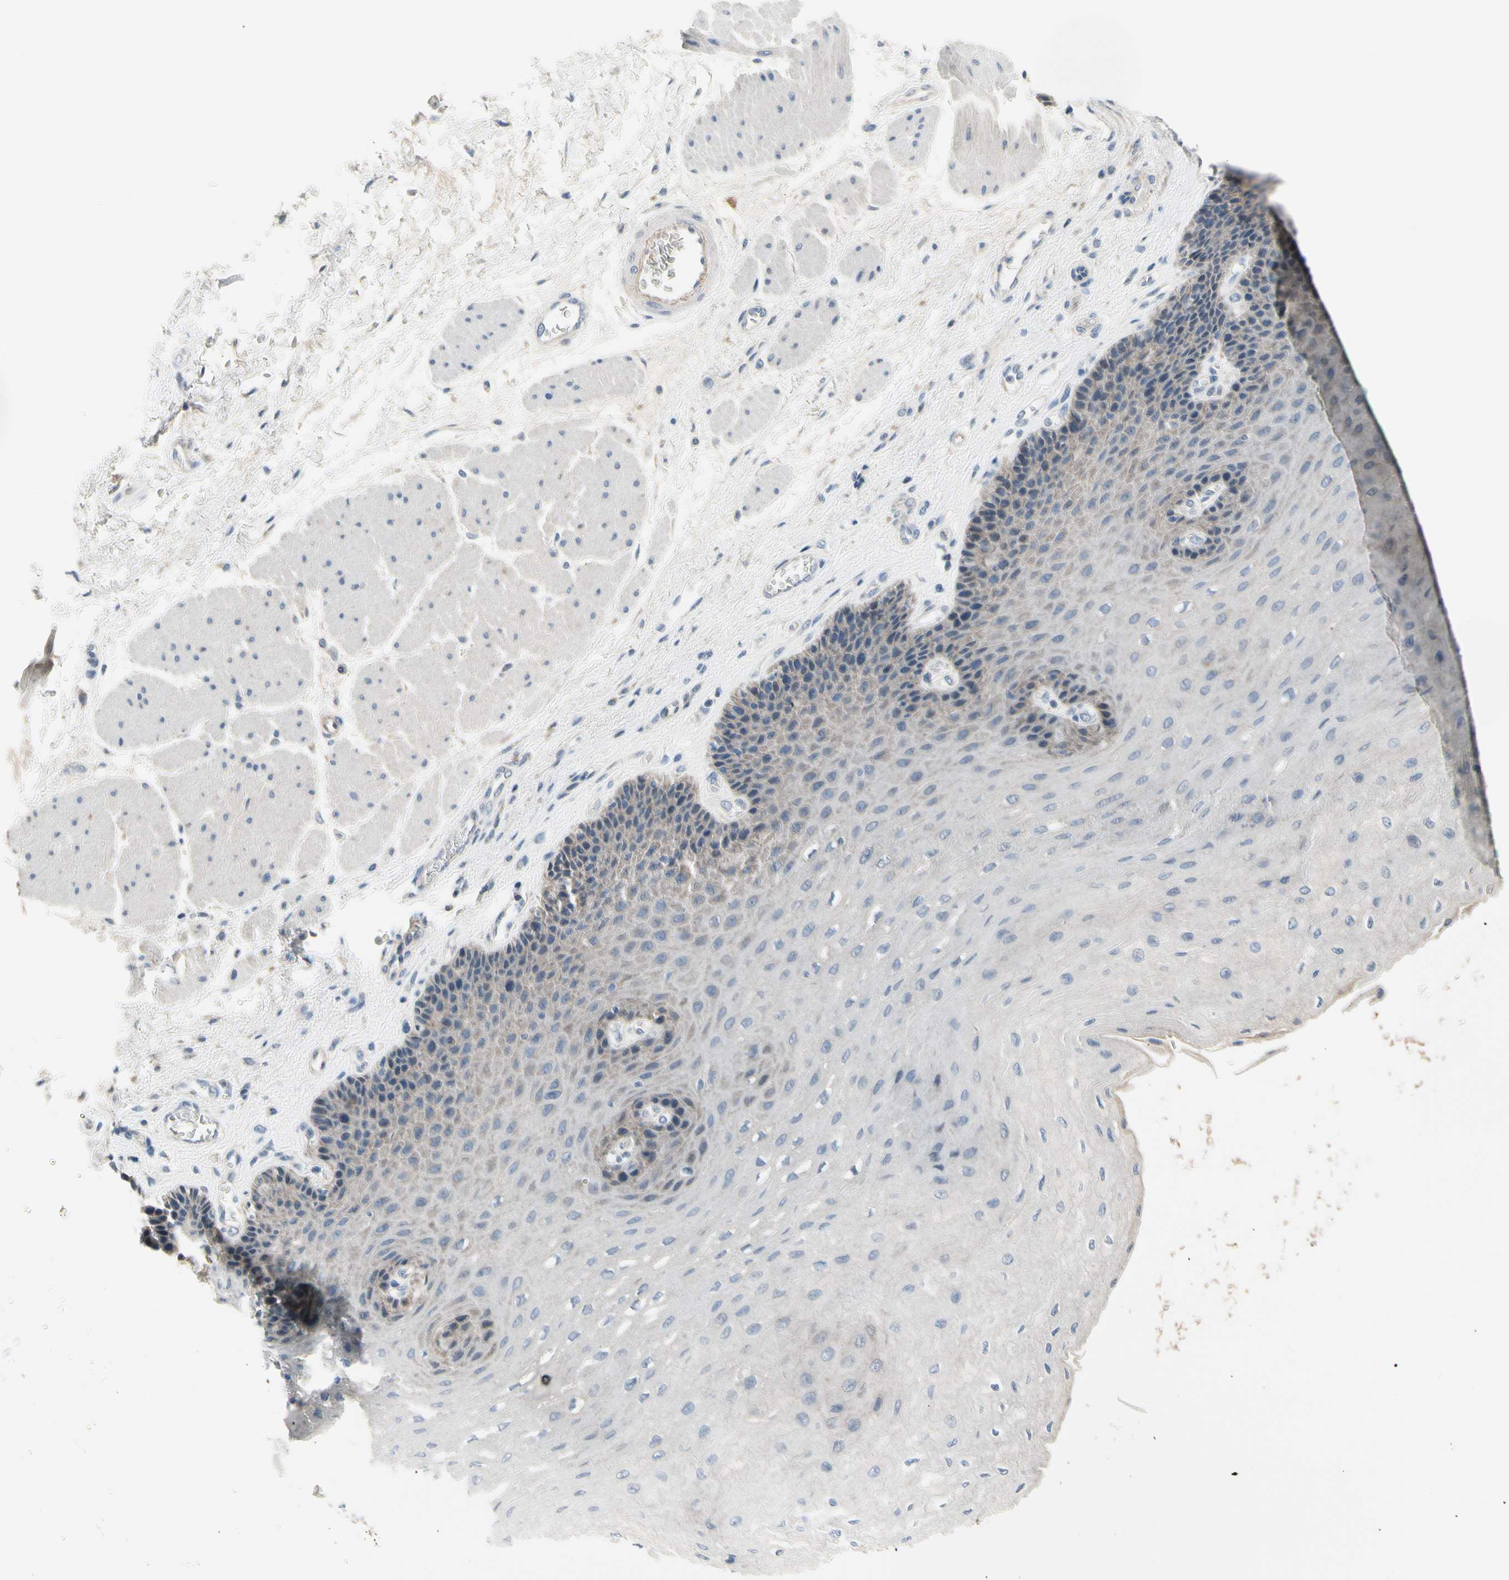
{"staining": {"intensity": "weak", "quantity": "<25%", "location": "cytoplasmic/membranous"}, "tissue": "esophagus", "cell_type": "Squamous epithelial cells", "image_type": "normal", "snomed": [{"axis": "morphology", "description": "Normal tissue, NOS"}, {"axis": "topography", "description": "Esophagus"}], "caption": "The photomicrograph shows no significant staining in squamous epithelial cells of esophagus. Brightfield microscopy of immunohistochemistry (IHC) stained with DAB (3,3'-diaminobenzidine) (brown) and hematoxylin (blue), captured at high magnification.", "gene": "NFASC", "patient": {"sex": "female", "age": 72}}